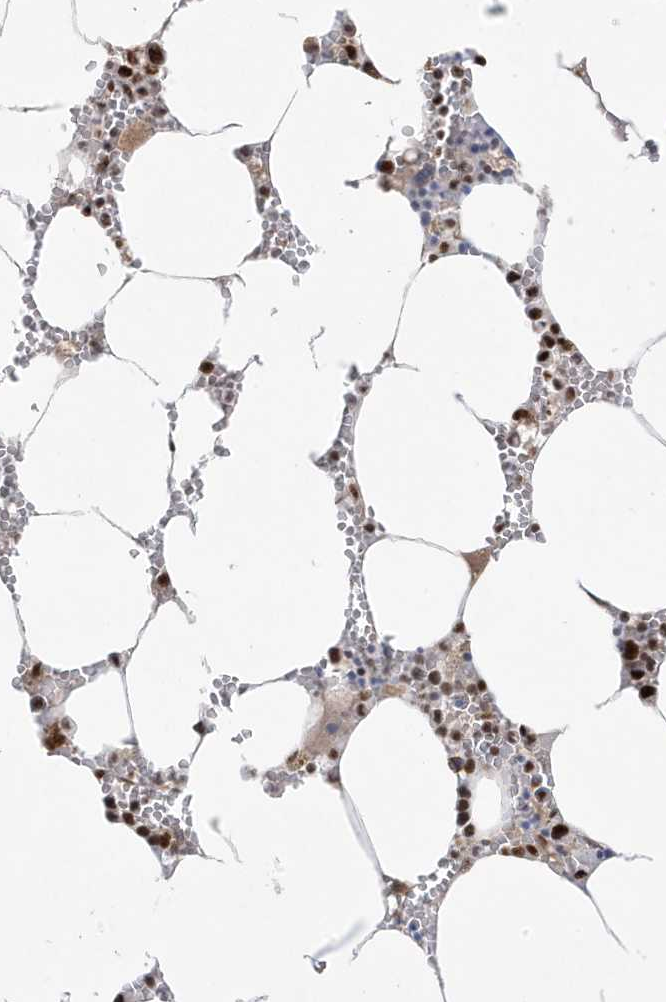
{"staining": {"intensity": "strong", "quantity": "25%-75%", "location": "nuclear"}, "tissue": "bone marrow", "cell_type": "Hematopoietic cells", "image_type": "normal", "snomed": [{"axis": "morphology", "description": "Normal tissue, NOS"}, {"axis": "topography", "description": "Bone marrow"}], "caption": "Strong nuclear protein staining is present in approximately 25%-75% of hematopoietic cells in bone marrow.", "gene": "MTREX", "patient": {"sex": "male", "age": 70}}